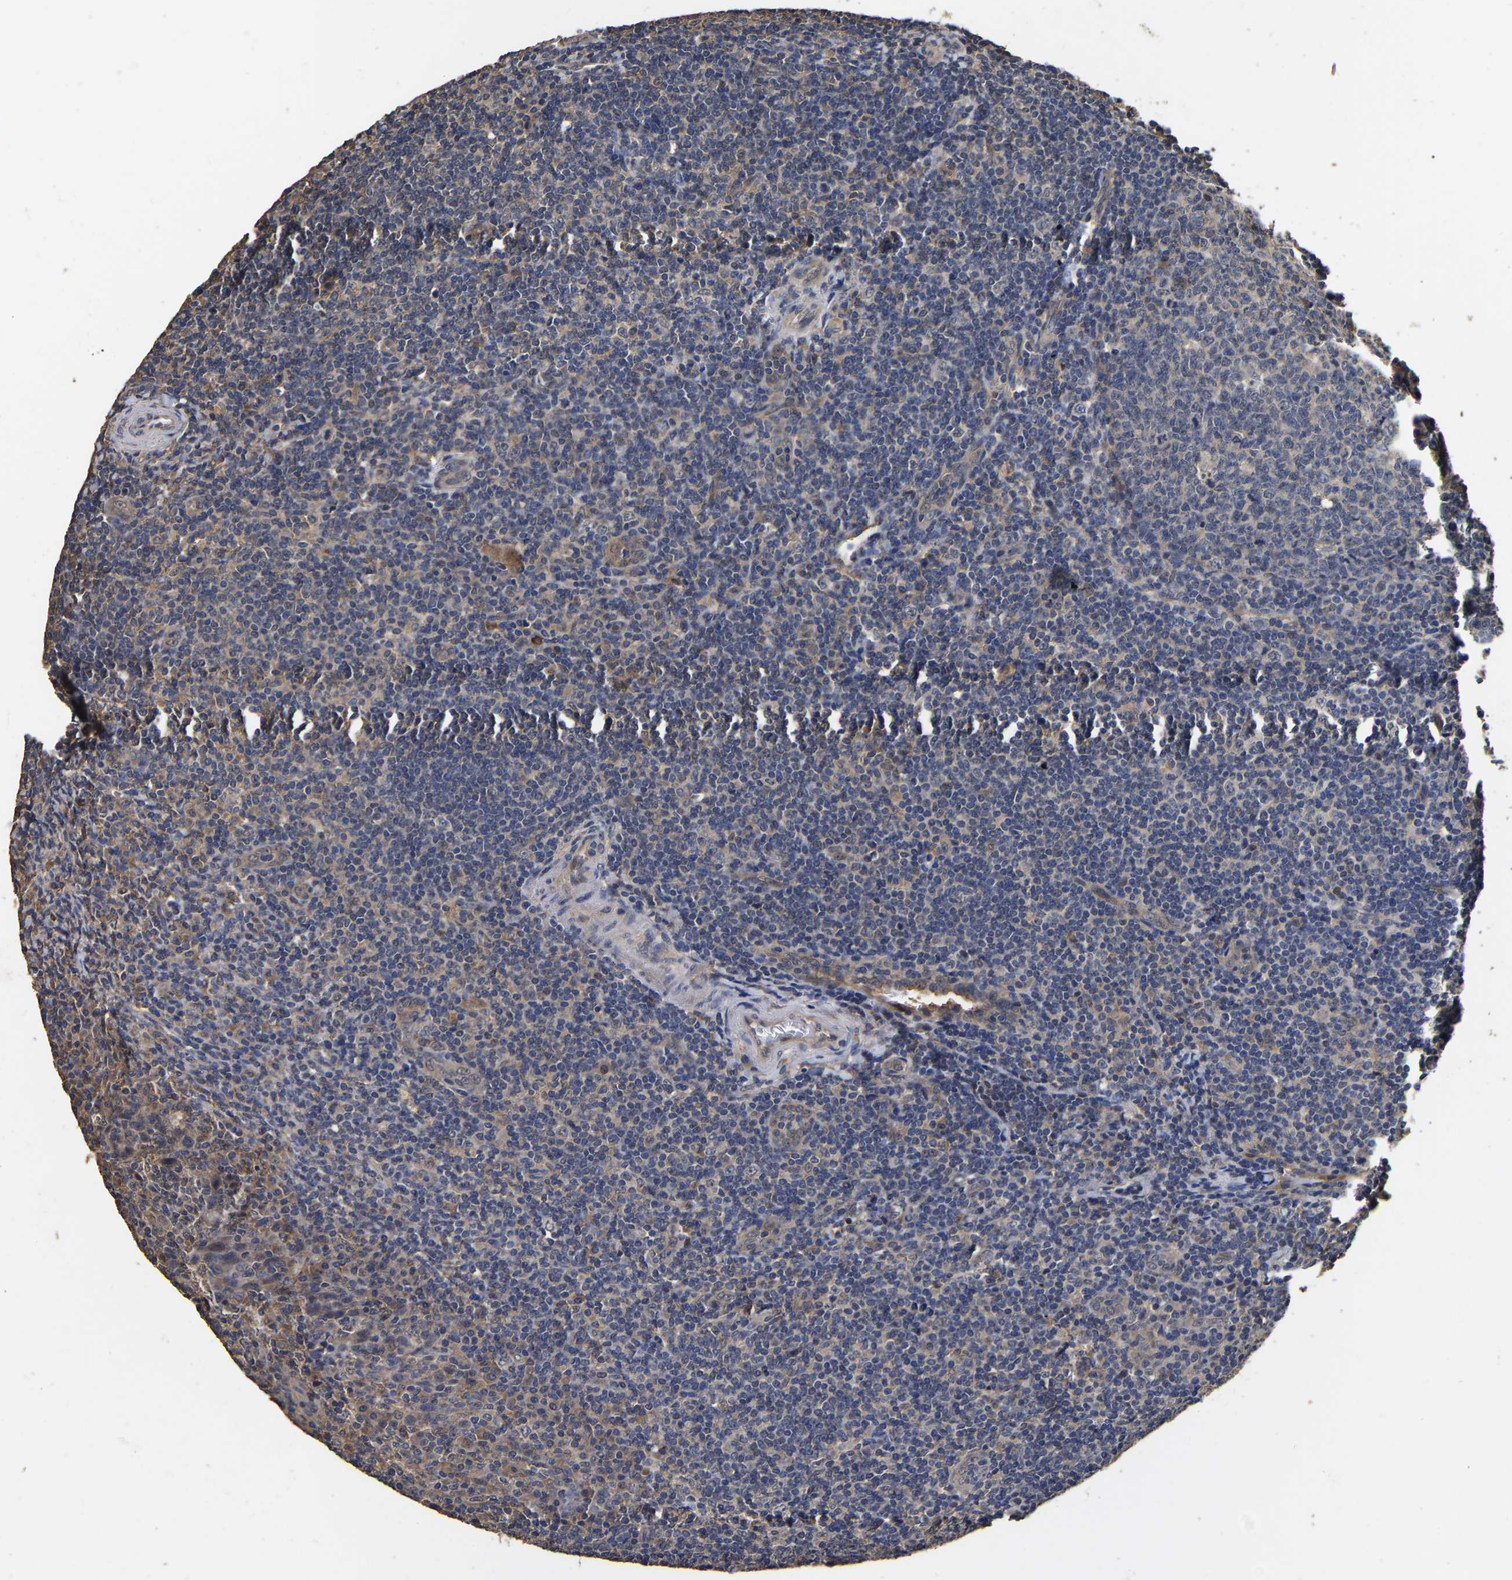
{"staining": {"intensity": "weak", "quantity": ">75%", "location": "cytoplasmic/membranous"}, "tissue": "tonsil", "cell_type": "Germinal center cells", "image_type": "normal", "snomed": [{"axis": "morphology", "description": "Normal tissue, NOS"}, {"axis": "topography", "description": "Tonsil"}], "caption": "Protein staining displays weak cytoplasmic/membranous expression in about >75% of germinal center cells in unremarkable tonsil. The protein of interest is shown in brown color, while the nuclei are stained blue.", "gene": "STK32C", "patient": {"sex": "male", "age": 37}}